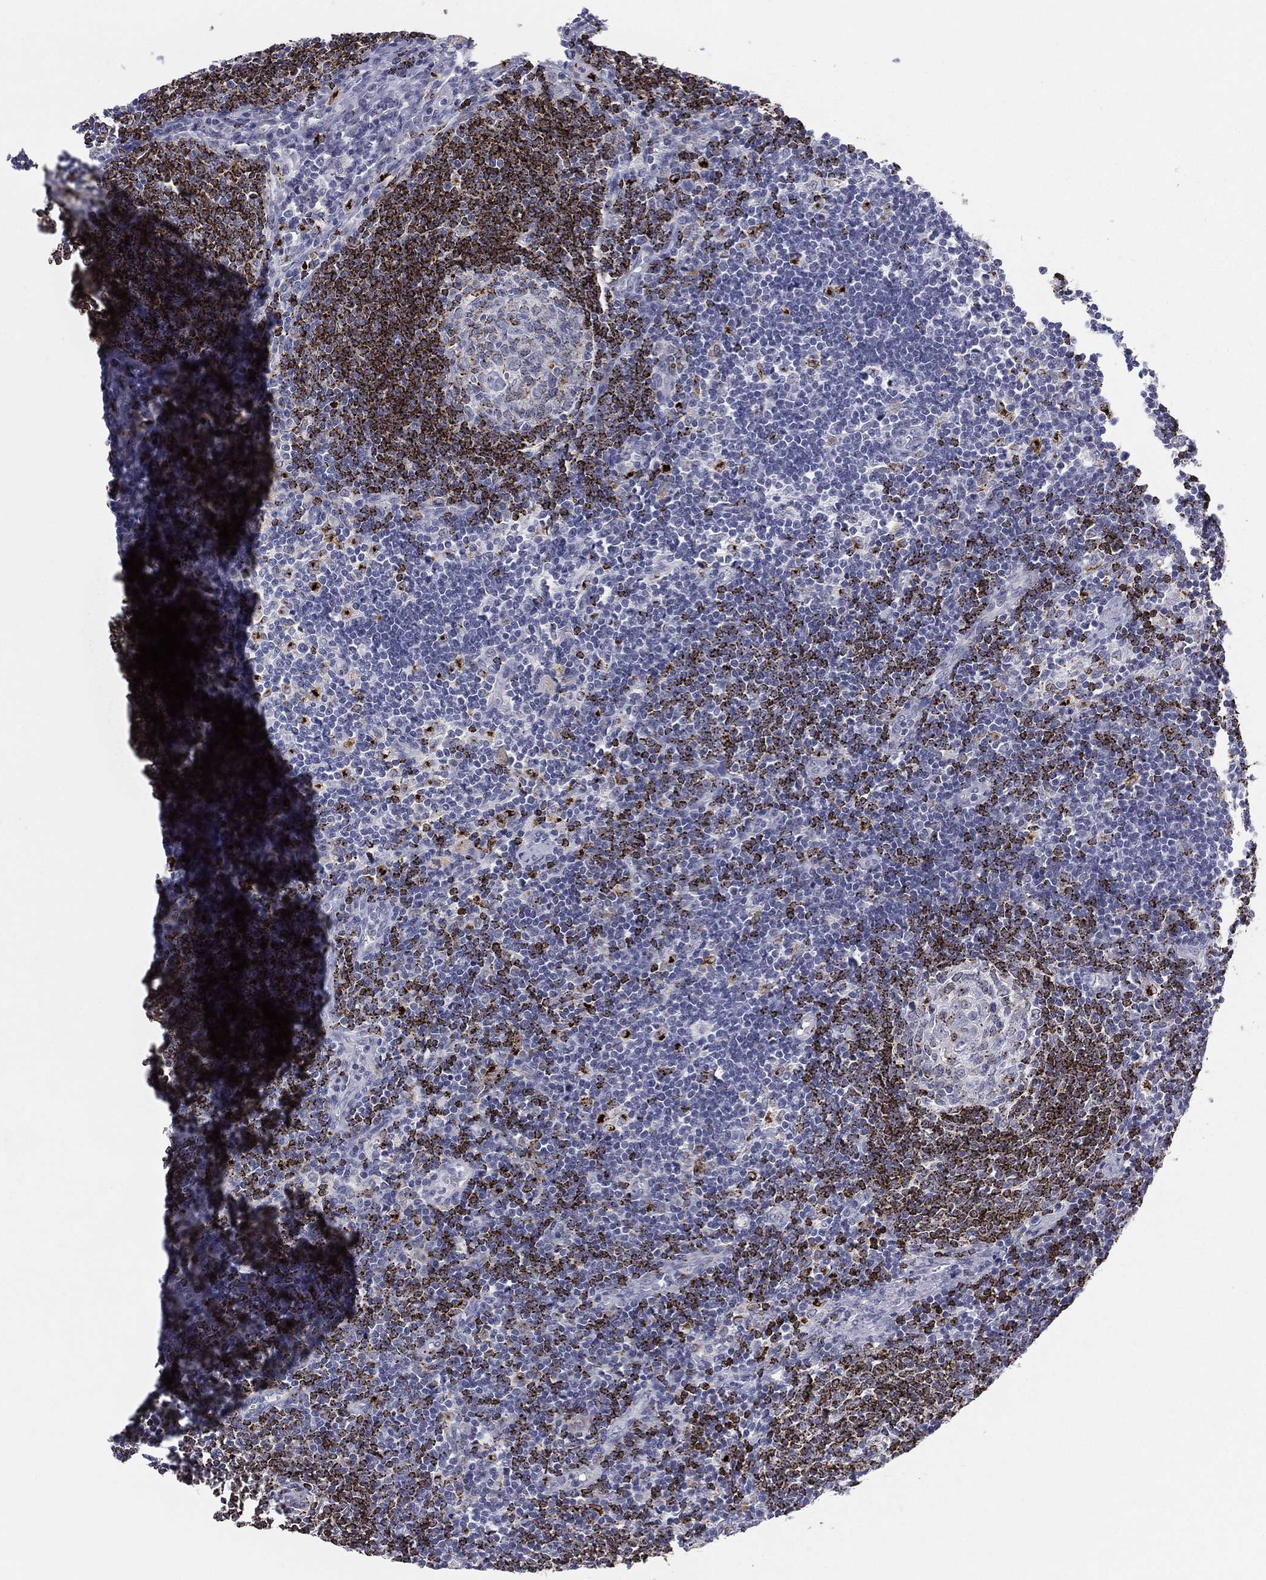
{"staining": {"intensity": "strong", "quantity": "<25%", "location": "cytoplasmic/membranous"}, "tissue": "lymph node", "cell_type": "Germinal center cells", "image_type": "normal", "snomed": [{"axis": "morphology", "description": "Normal tissue, NOS"}, {"axis": "morphology", "description": "Adenocarcinoma, NOS"}, {"axis": "topography", "description": "Lymph node"}, {"axis": "topography", "description": "Pancreas"}], "caption": "Germinal center cells display medium levels of strong cytoplasmic/membranous staining in approximately <25% of cells in normal lymph node. The protein of interest is stained brown, and the nuclei are stained in blue (DAB IHC with brightfield microscopy, high magnification).", "gene": "HLA", "patient": {"sex": "female", "age": 58}}